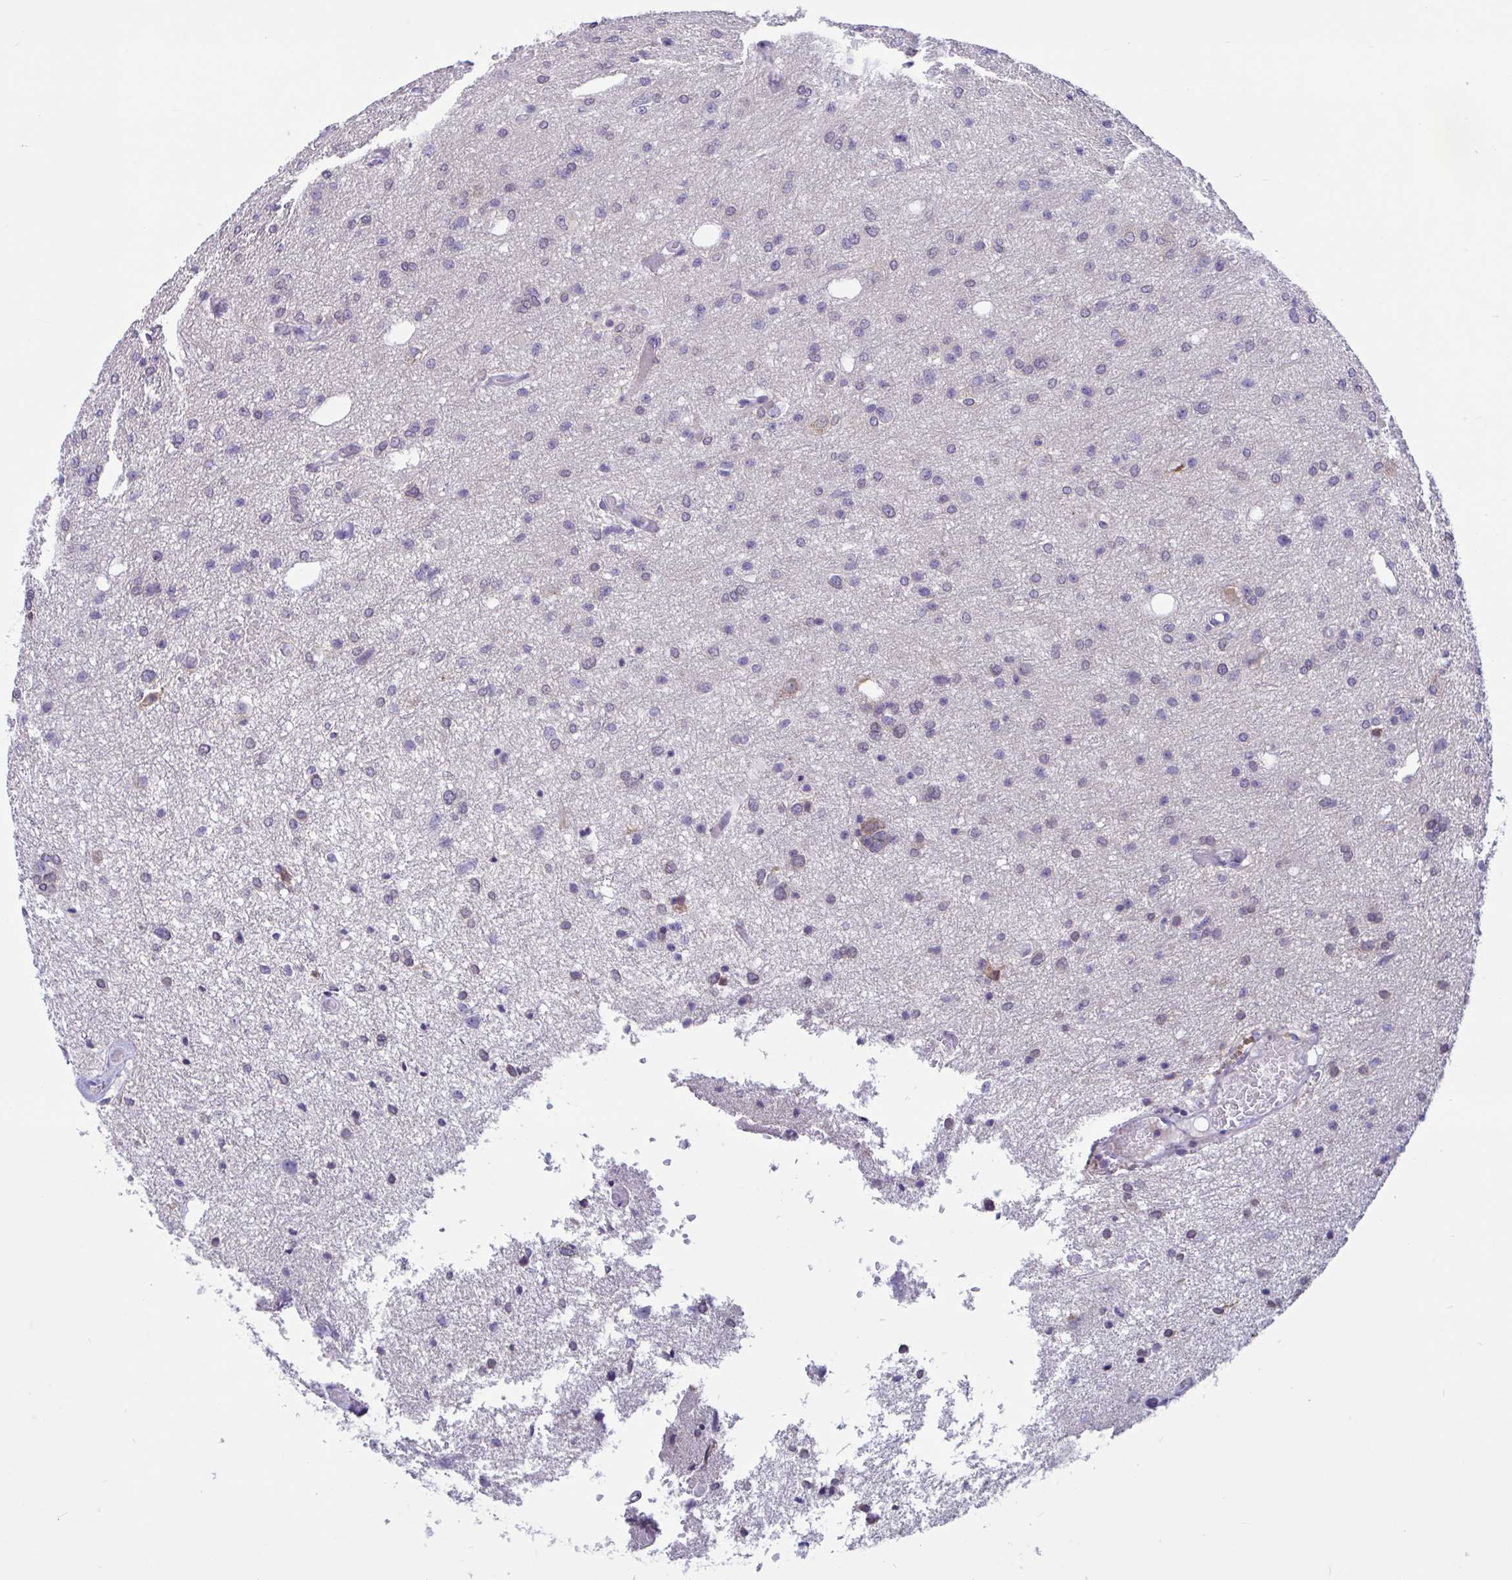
{"staining": {"intensity": "negative", "quantity": "none", "location": "none"}, "tissue": "glioma", "cell_type": "Tumor cells", "image_type": "cancer", "snomed": [{"axis": "morphology", "description": "Glioma, malignant, Low grade"}, {"axis": "topography", "description": "Brain"}], "caption": "Glioma stained for a protein using IHC demonstrates no positivity tumor cells.", "gene": "WBP1", "patient": {"sex": "male", "age": 26}}